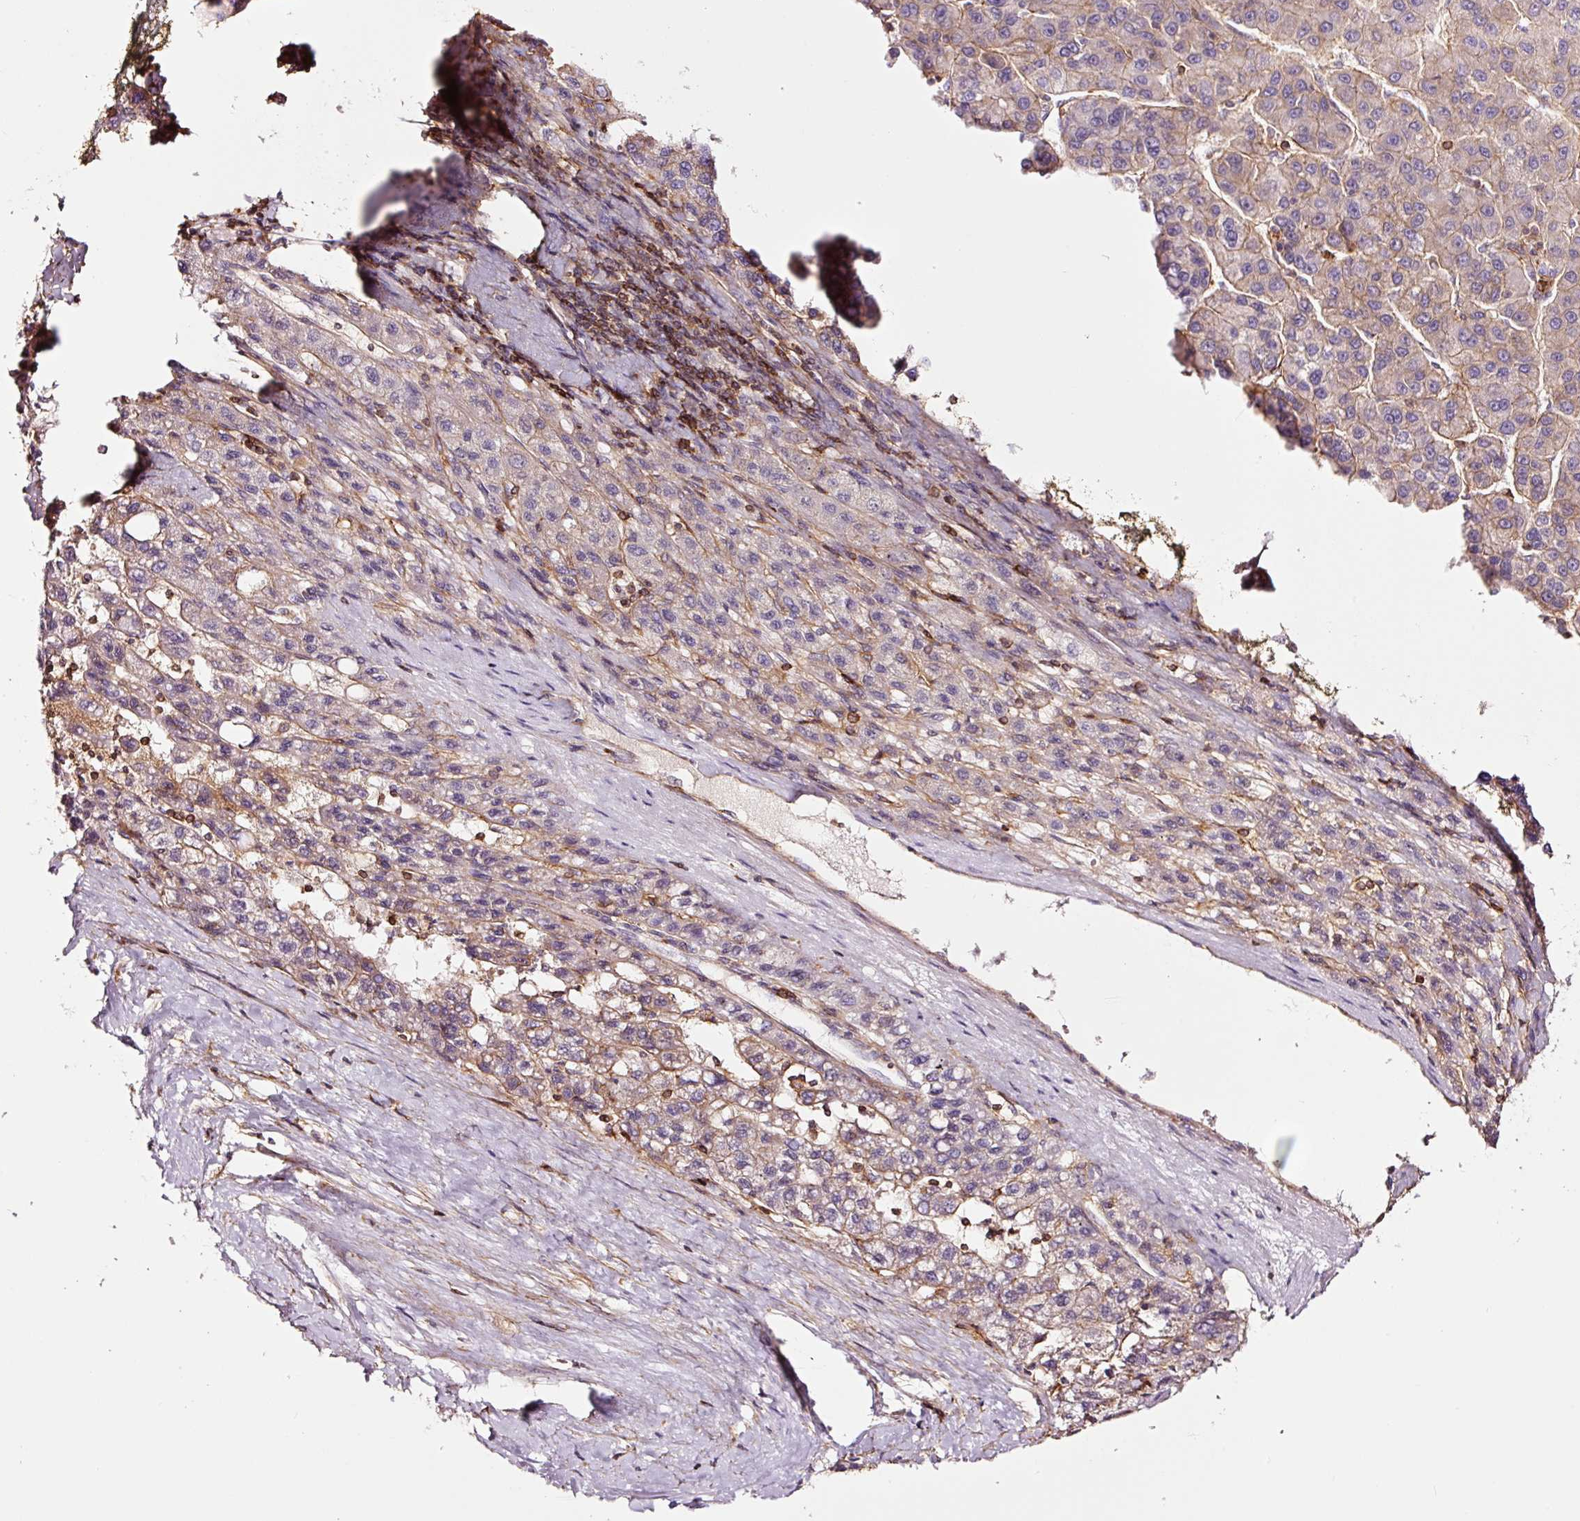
{"staining": {"intensity": "weak", "quantity": "<25%", "location": "cytoplasmic/membranous"}, "tissue": "liver cancer", "cell_type": "Tumor cells", "image_type": "cancer", "snomed": [{"axis": "morphology", "description": "Carcinoma, Hepatocellular, NOS"}, {"axis": "topography", "description": "Liver"}], "caption": "This is an immunohistochemistry (IHC) photomicrograph of liver cancer (hepatocellular carcinoma). There is no expression in tumor cells.", "gene": "ADD3", "patient": {"sex": "female", "age": 82}}